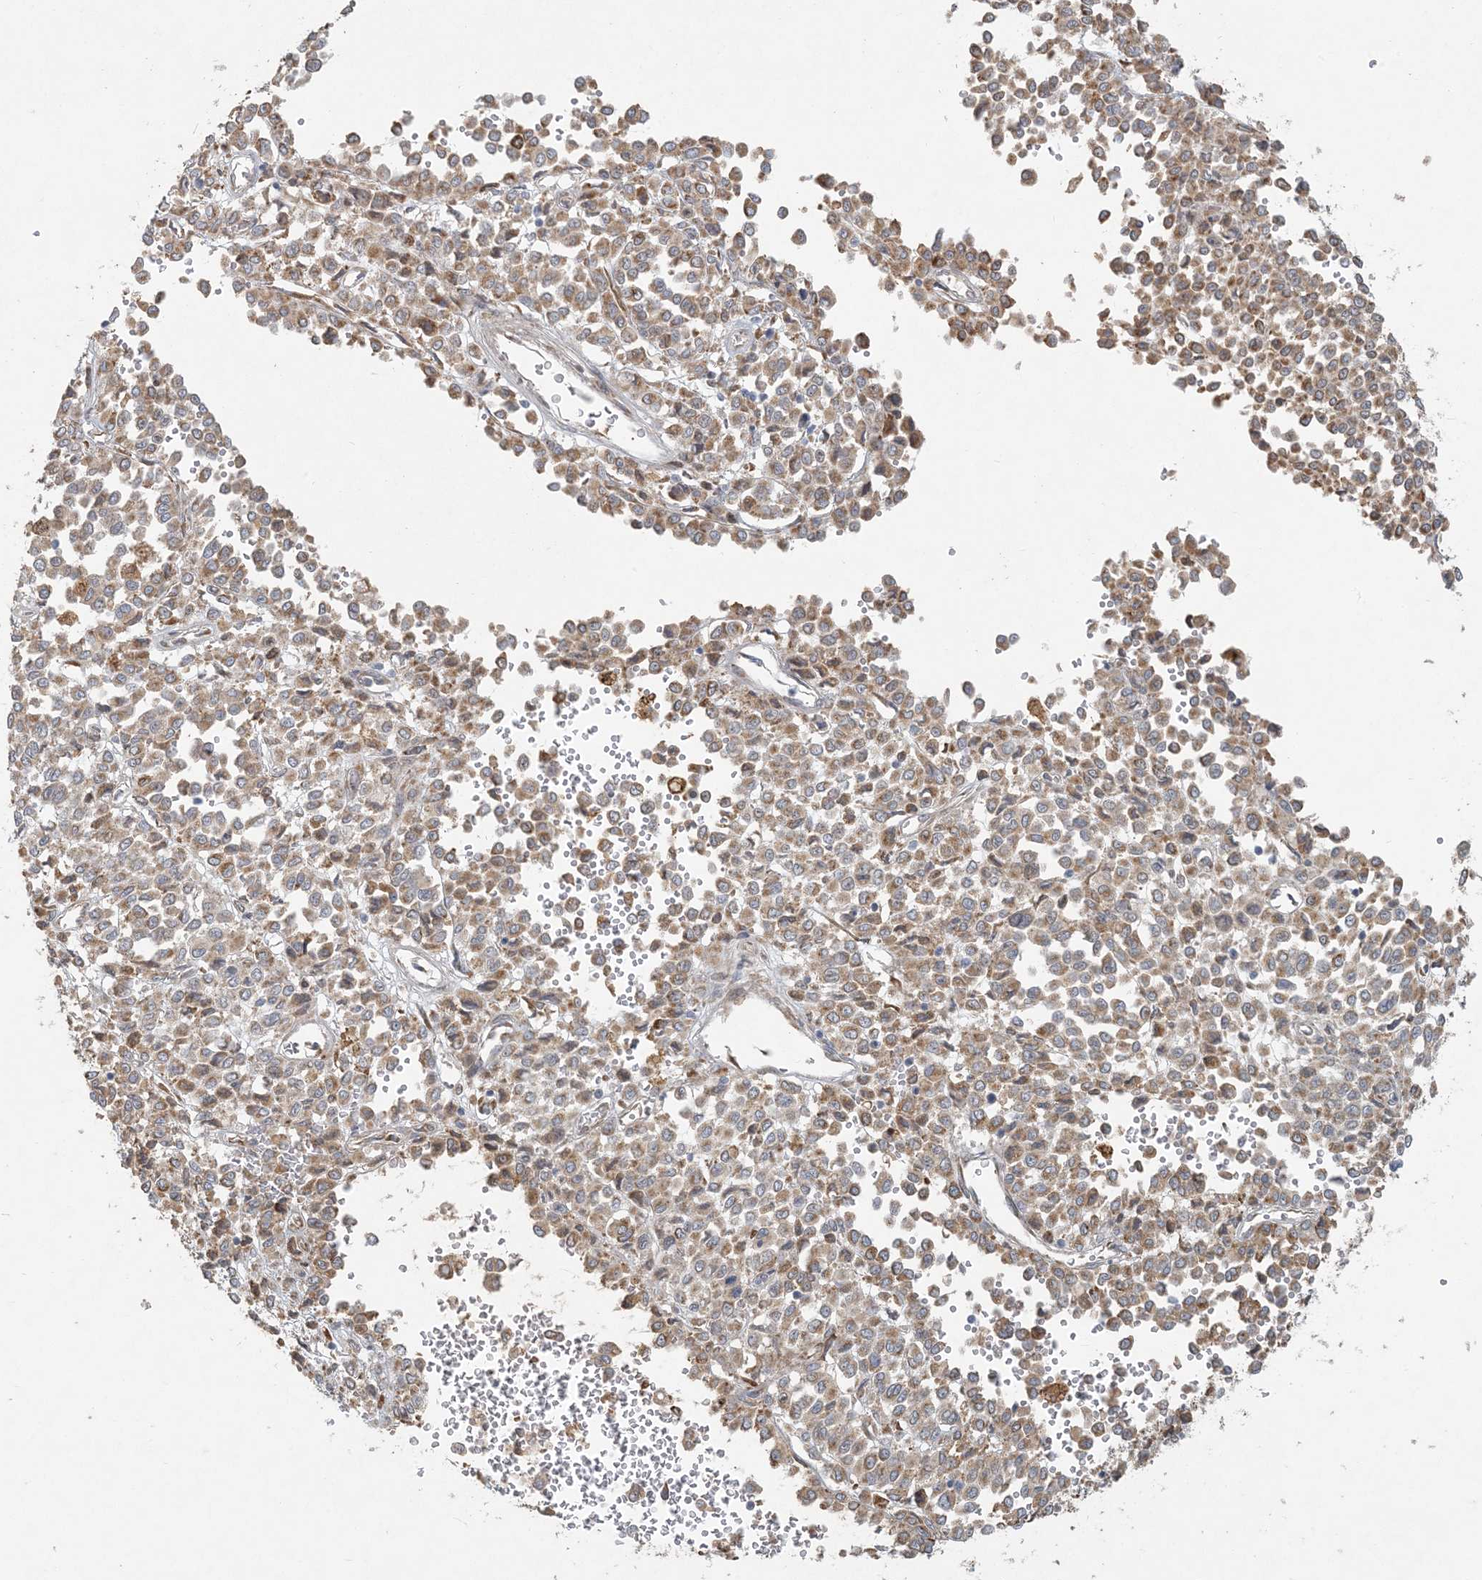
{"staining": {"intensity": "moderate", "quantity": ">75%", "location": "cytoplasmic/membranous"}, "tissue": "melanoma", "cell_type": "Tumor cells", "image_type": "cancer", "snomed": [{"axis": "morphology", "description": "Malignant melanoma, Metastatic site"}, {"axis": "topography", "description": "Pancreas"}], "caption": "The histopathology image exhibits immunohistochemical staining of malignant melanoma (metastatic site). There is moderate cytoplasmic/membranous expression is seen in approximately >75% of tumor cells.", "gene": "HACL1", "patient": {"sex": "female", "age": 30}}